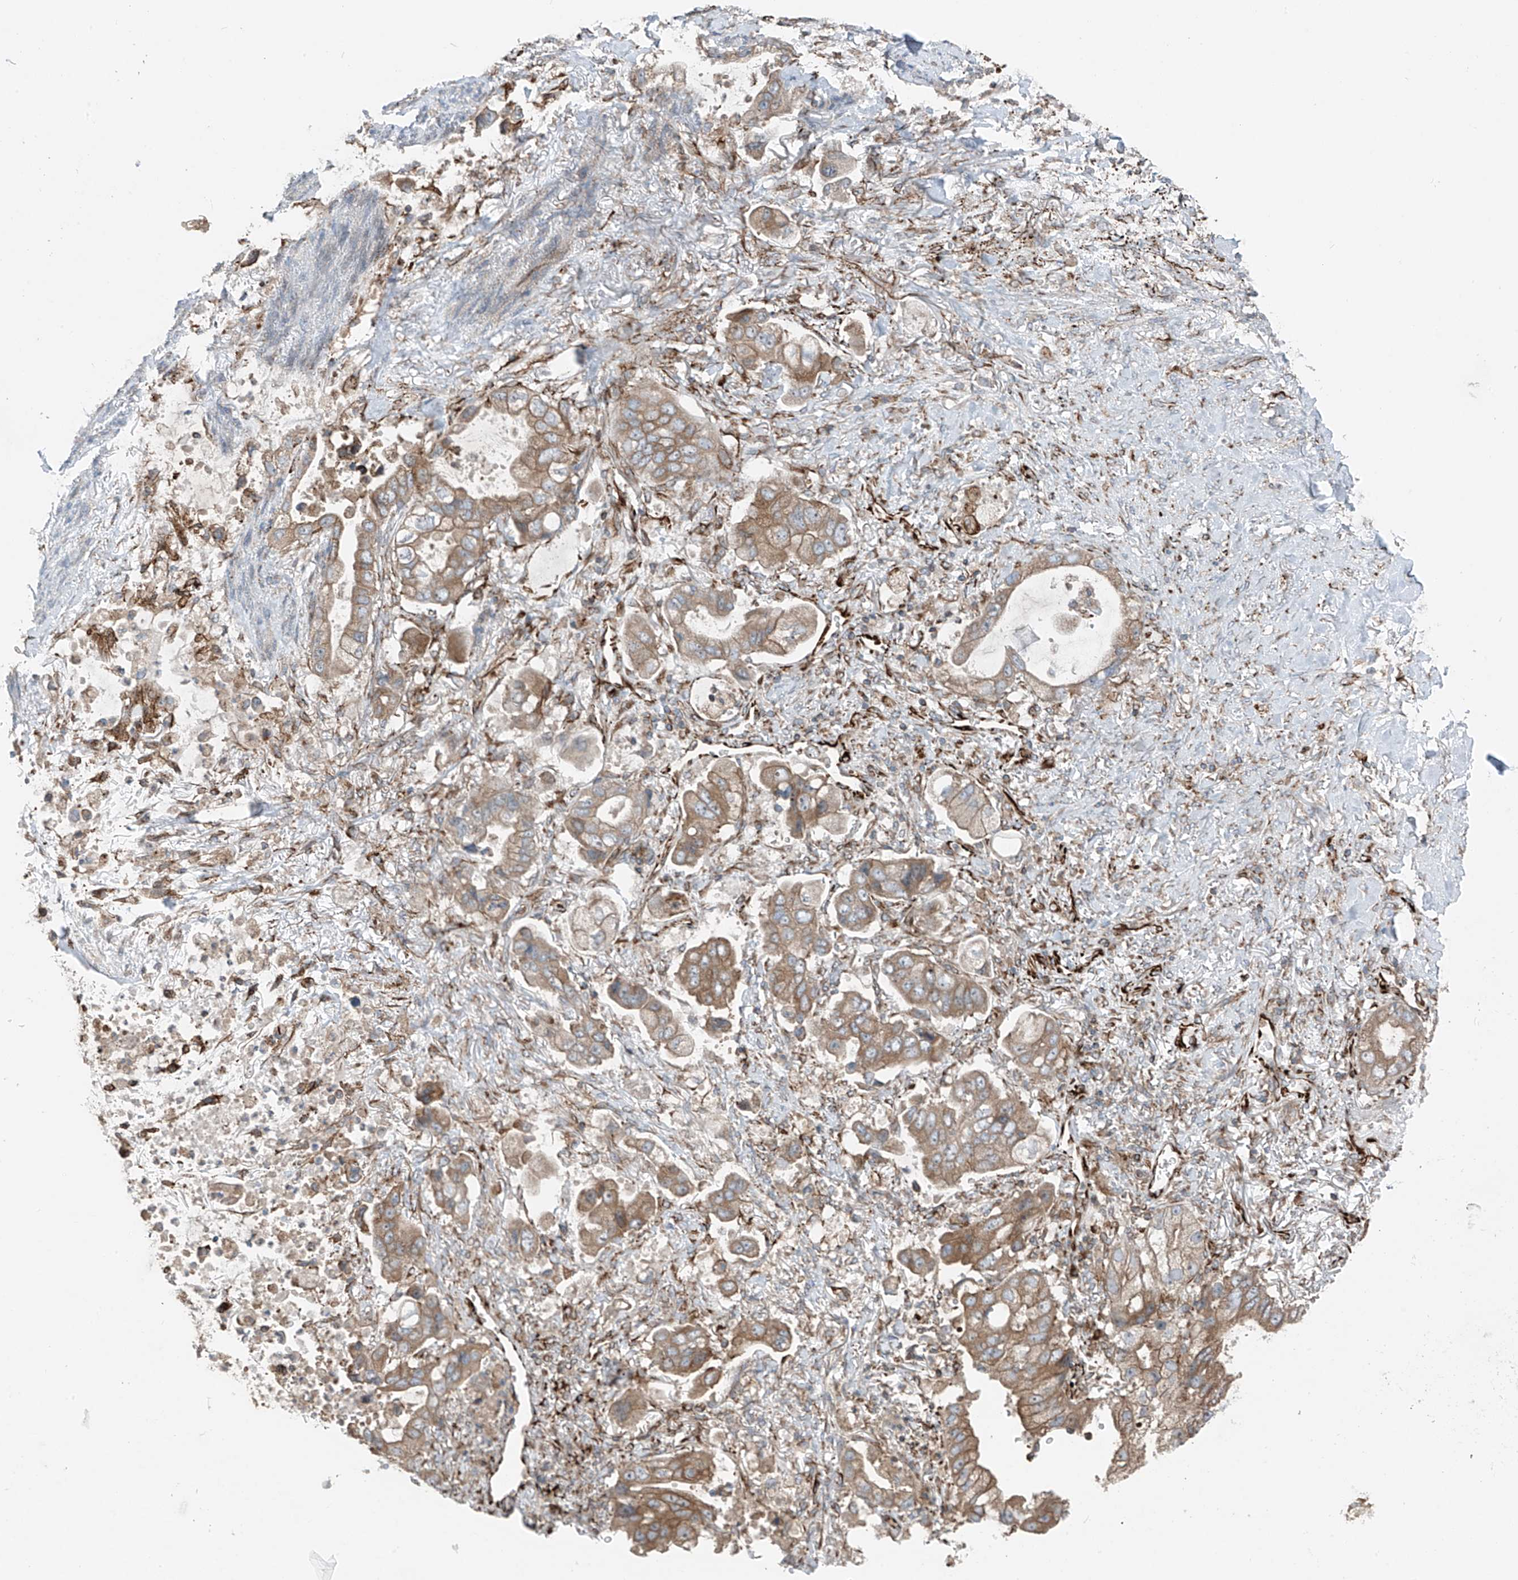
{"staining": {"intensity": "moderate", "quantity": ">75%", "location": "cytoplasmic/membranous"}, "tissue": "stomach cancer", "cell_type": "Tumor cells", "image_type": "cancer", "snomed": [{"axis": "morphology", "description": "Adenocarcinoma, NOS"}, {"axis": "topography", "description": "Stomach"}], "caption": "Human stomach cancer (adenocarcinoma) stained for a protein (brown) demonstrates moderate cytoplasmic/membranous positive positivity in about >75% of tumor cells.", "gene": "ERLEC1", "patient": {"sex": "male", "age": 62}}